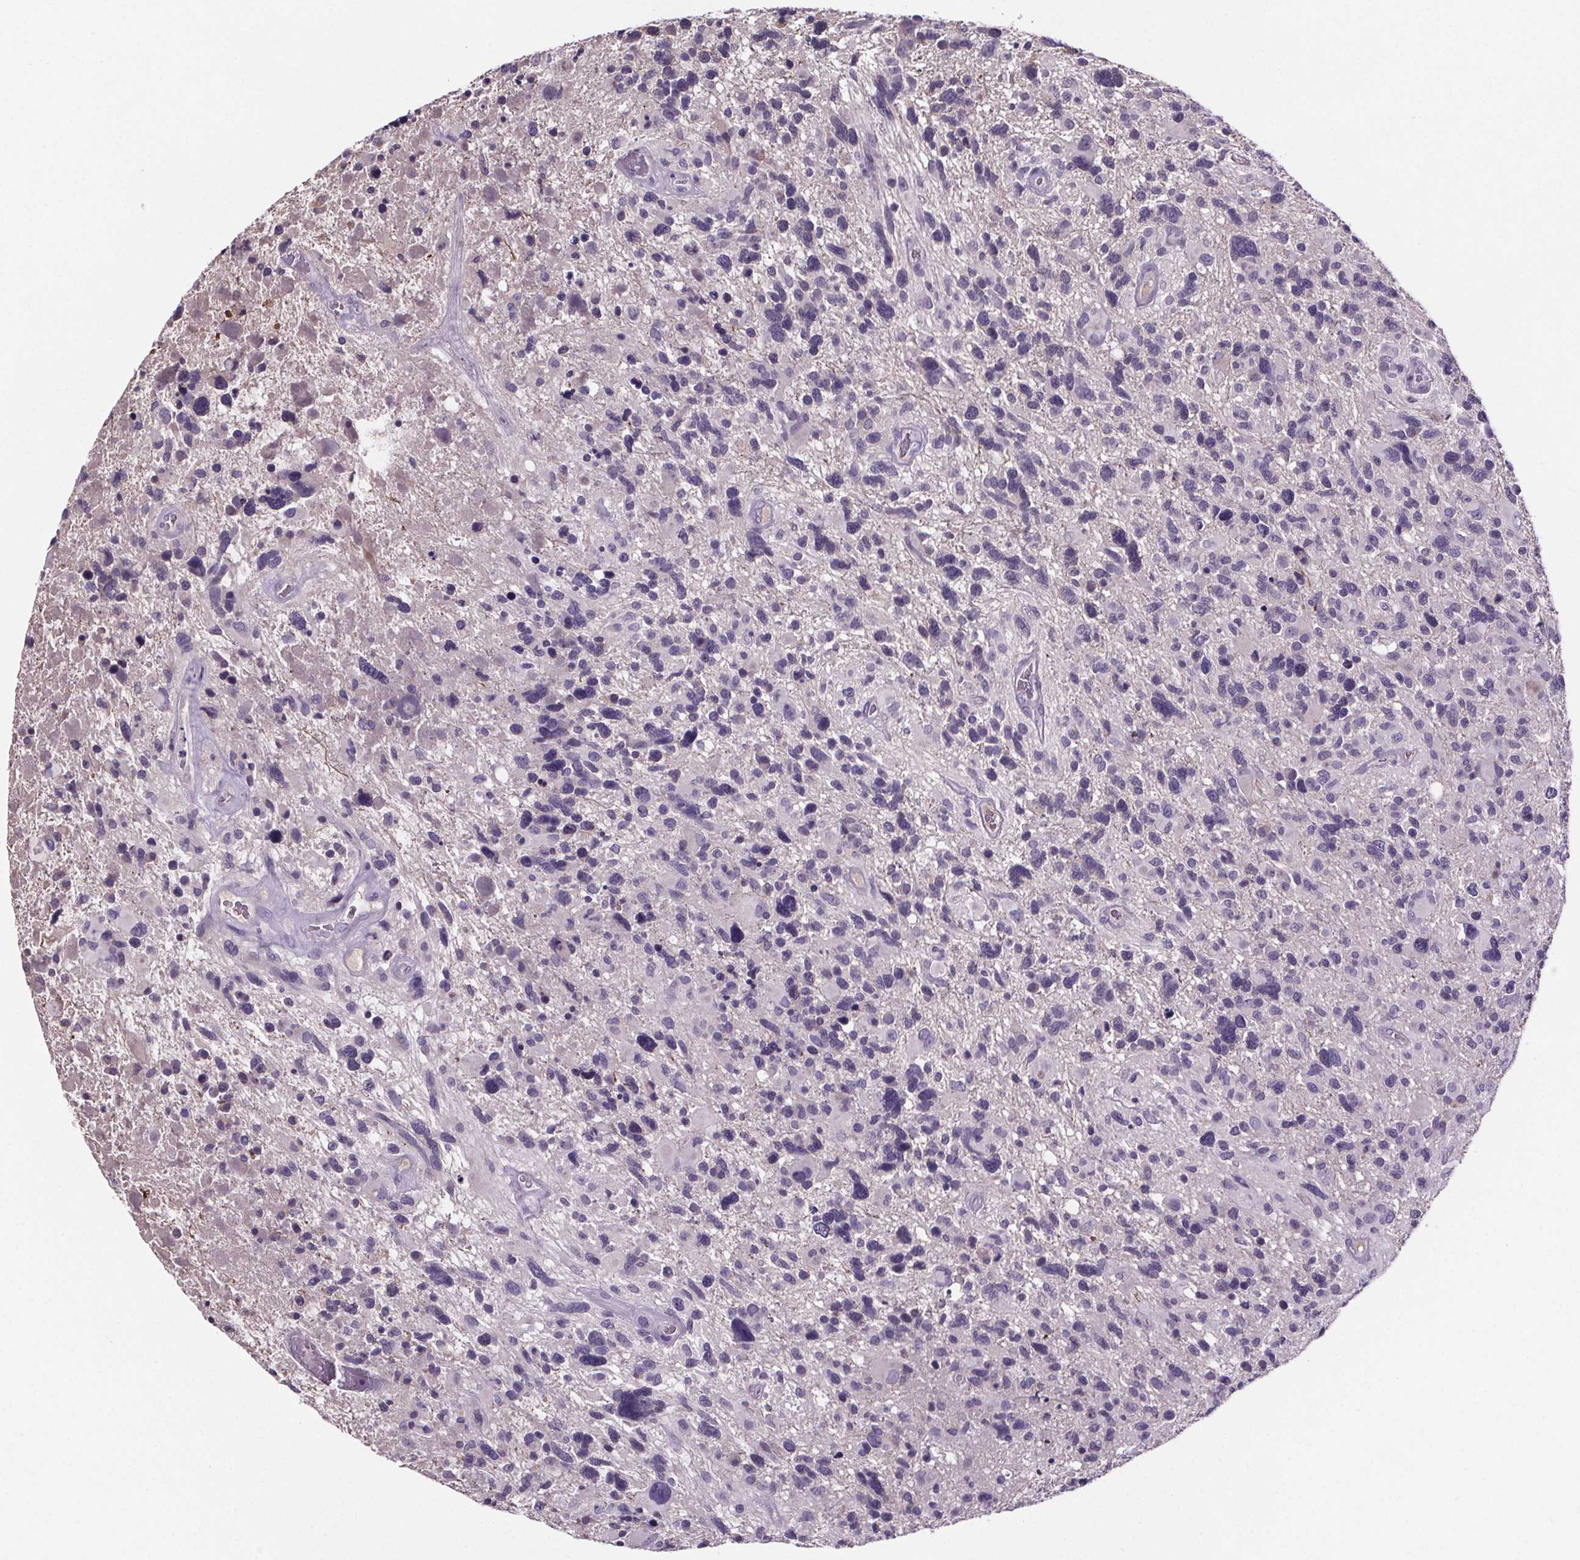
{"staining": {"intensity": "negative", "quantity": "none", "location": "none"}, "tissue": "glioma", "cell_type": "Tumor cells", "image_type": "cancer", "snomed": [{"axis": "morphology", "description": "Glioma, malignant, High grade"}, {"axis": "topography", "description": "Brain"}], "caption": "Immunohistochemistry of glioma reveals no expression in tumor cells.", "gene": "CUBN", "patient": {"sex": "male", "age": 49}}